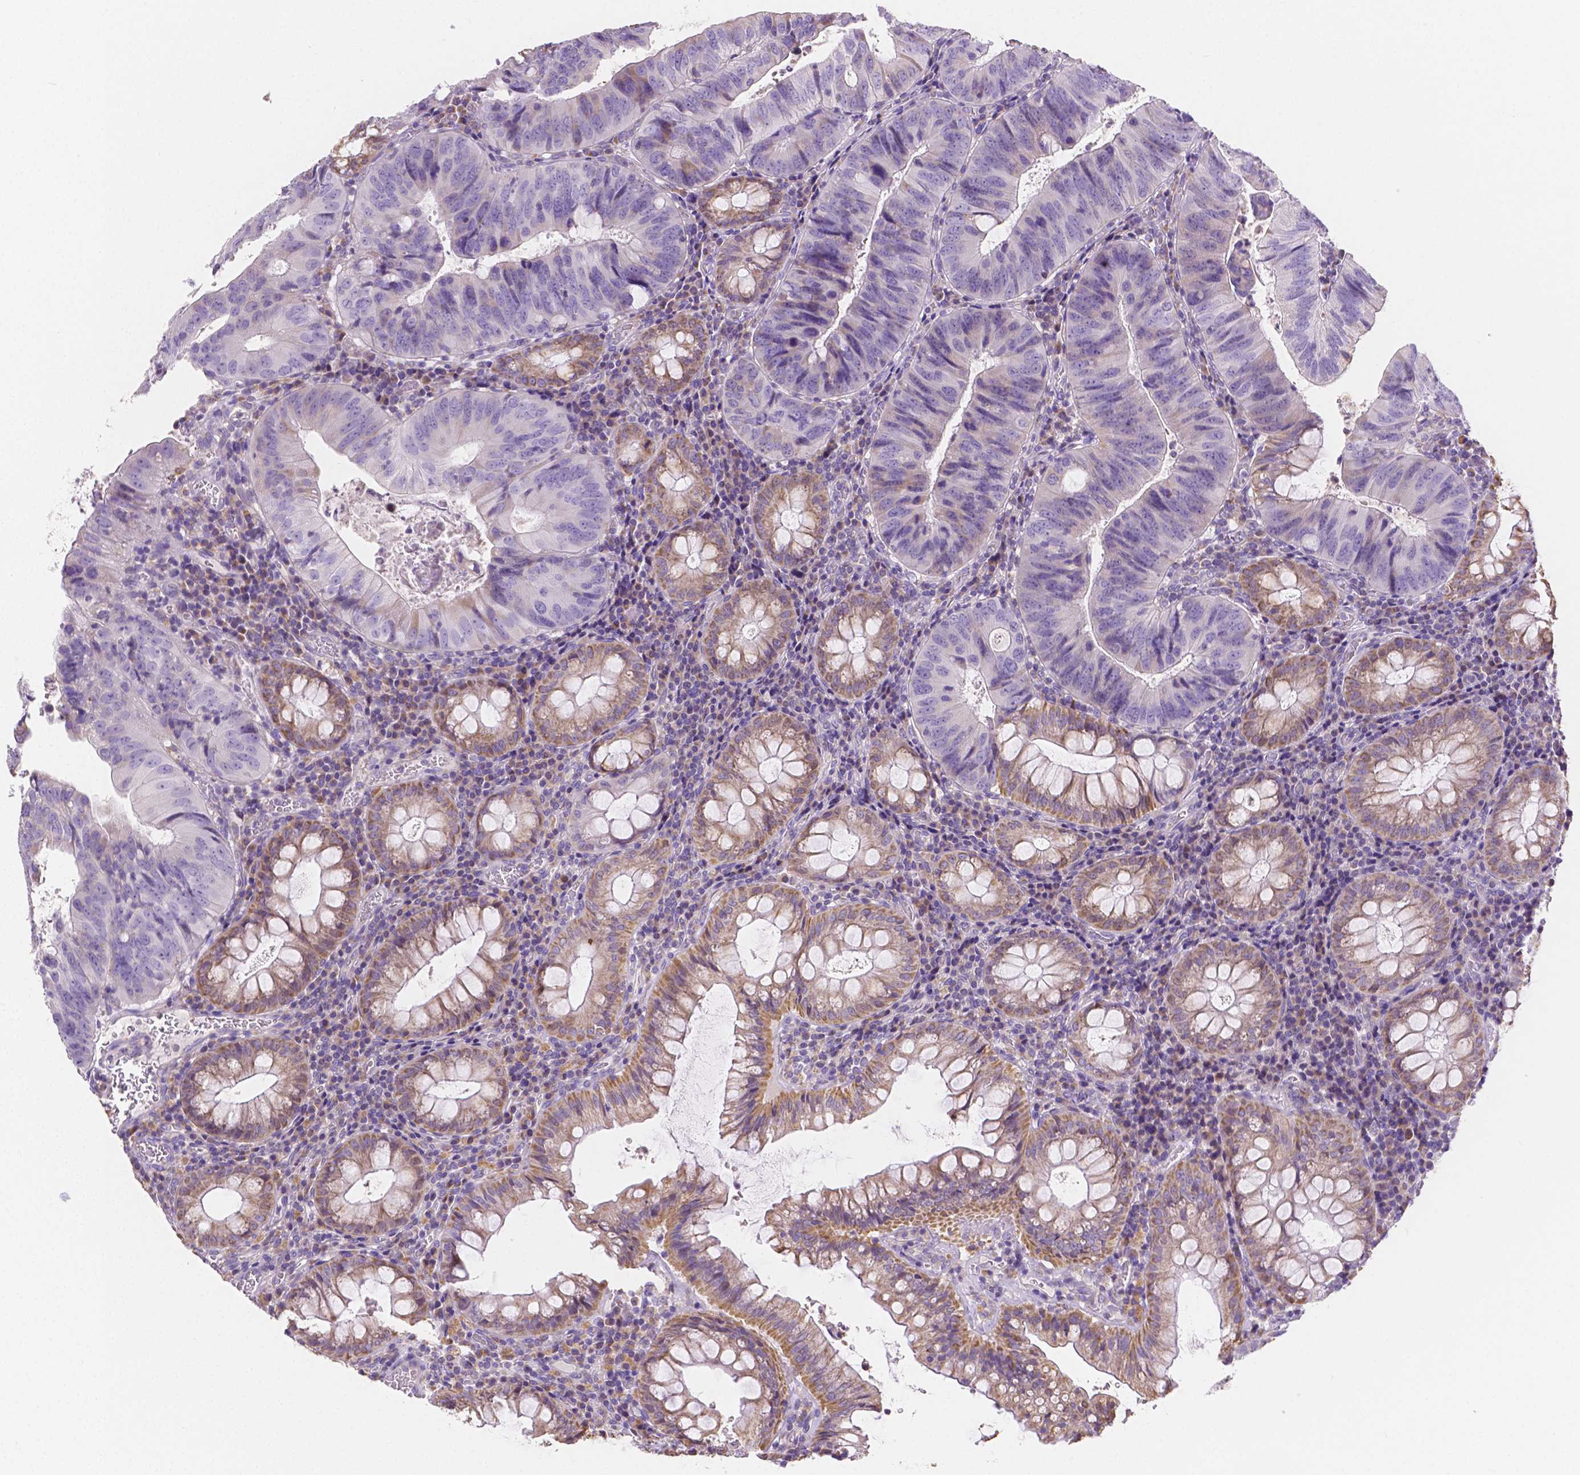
{"staining": {"intensity": "negative", "quantity": "none", "location": "none"}, "tissue": "colorectal cancer", "cell_type": "Tumor cells", "image_type": "cancer", "snomed": [{"axis": "morphology", "description": "Adenocarcinoma, NOS"}, {"axis": "topography", "description": "Colon"}], "caption": "Human colorectal adenocarcinoma stained for a protein using IHC displays no expression in tumor cells.", "gene": "TMEM130", "patient": {"sex": "male", "age": 67}}